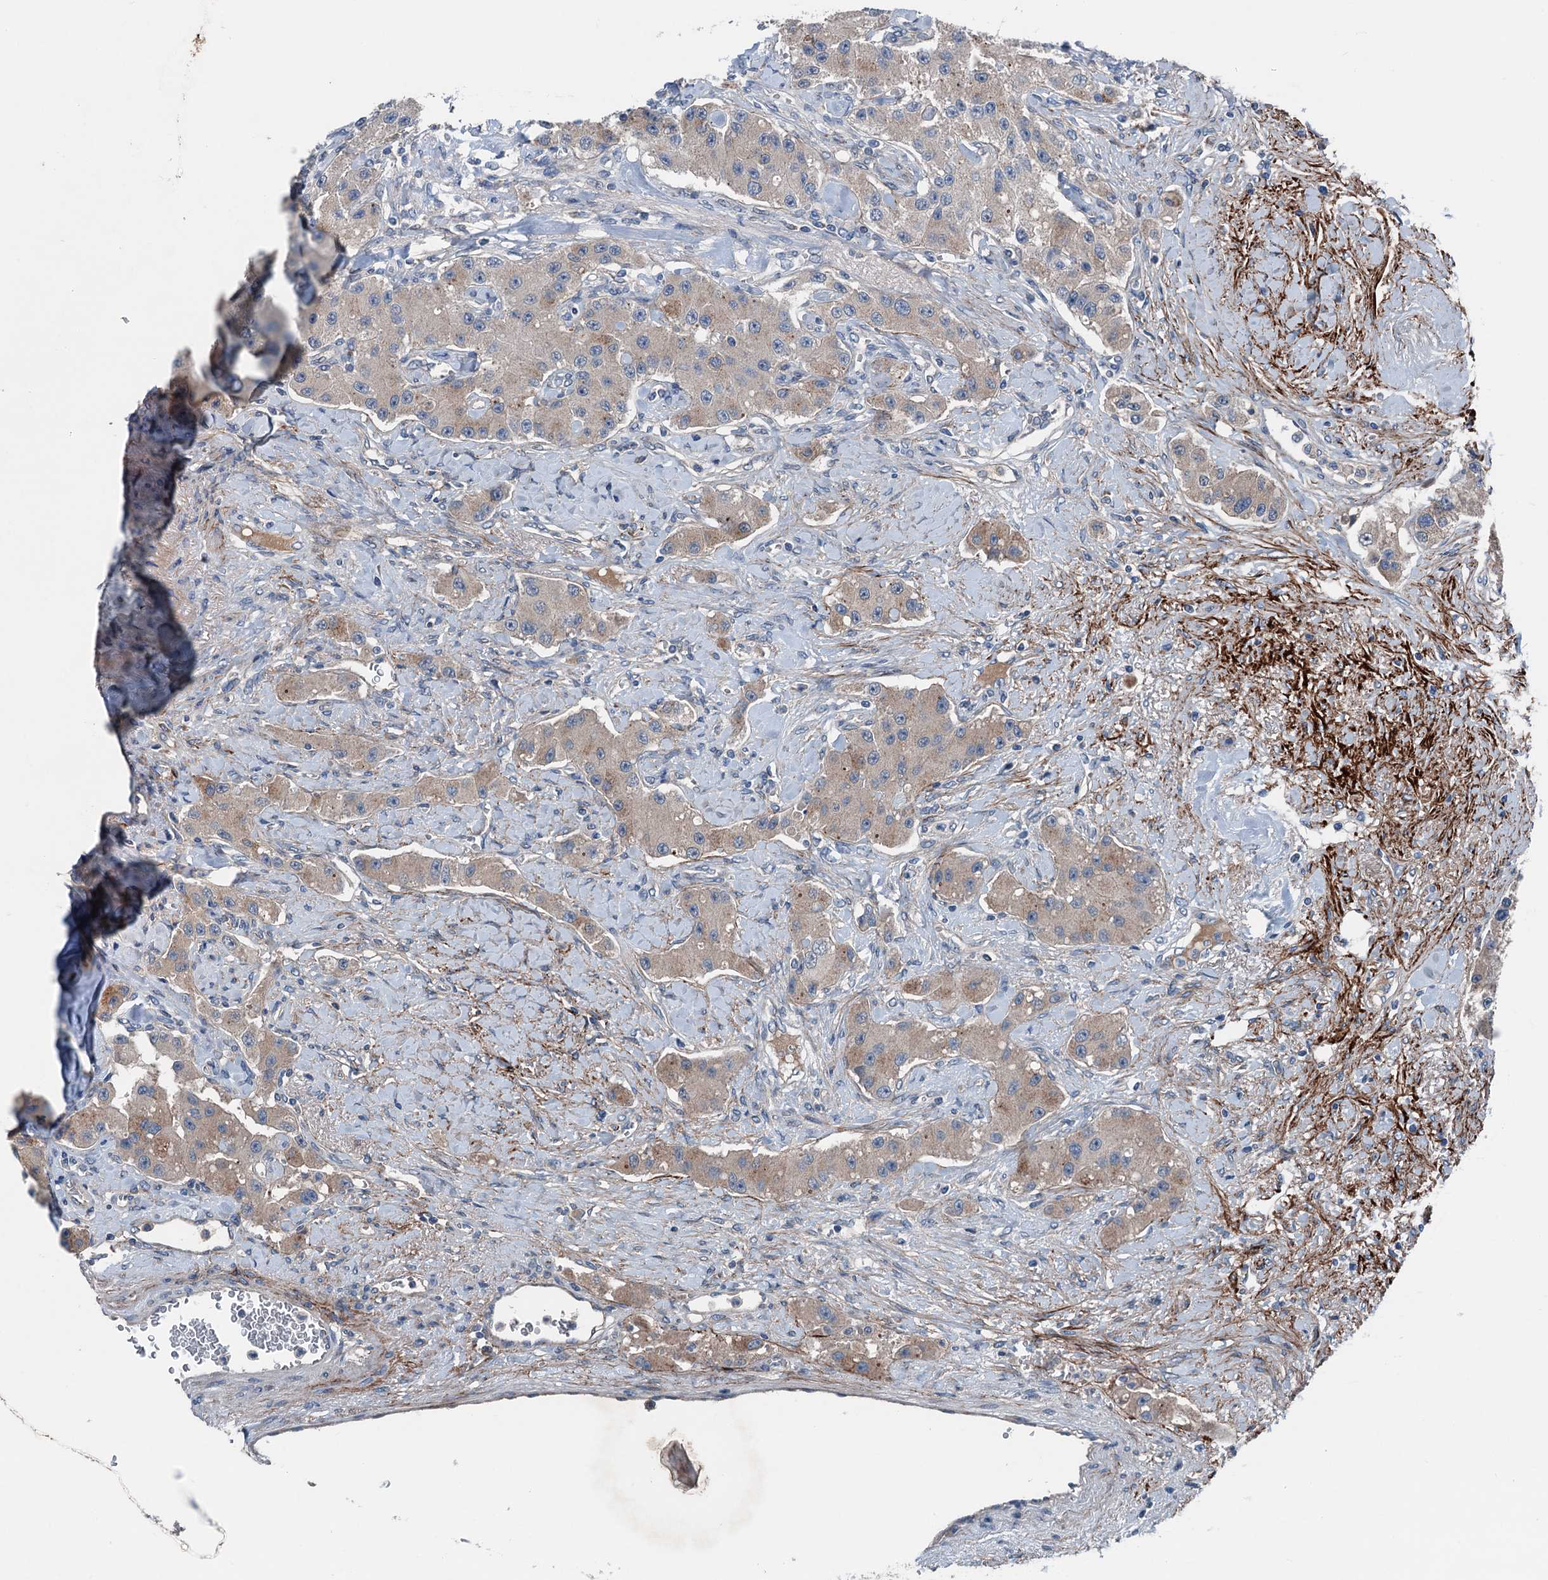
{"staining": {"intensity": "weak", "quantity": "25%-75%", "location": "cytoplasmic/membranous"}, "tissue": "carcinoid", "cell_type": "Tumor cells", "image_type": "cancer", "snomed": [{"axis": "morphology", "description": "Carcinoid, malignant, NOS"}, {"axis": "topography", "description": "Pancreas"}], "caption": "DAB (3,3'-diaminobenzidine) immunohistochemical staining of malignant carcinoid reveals weak cytoplasmic/membranous protein expression in approximately 25%-75% of tumor cells. (DAB = brown stain, brightfield microscopy at high magnification).", "gene": "SLC2A10", "patient": {"sex": "male", "age": 41}}